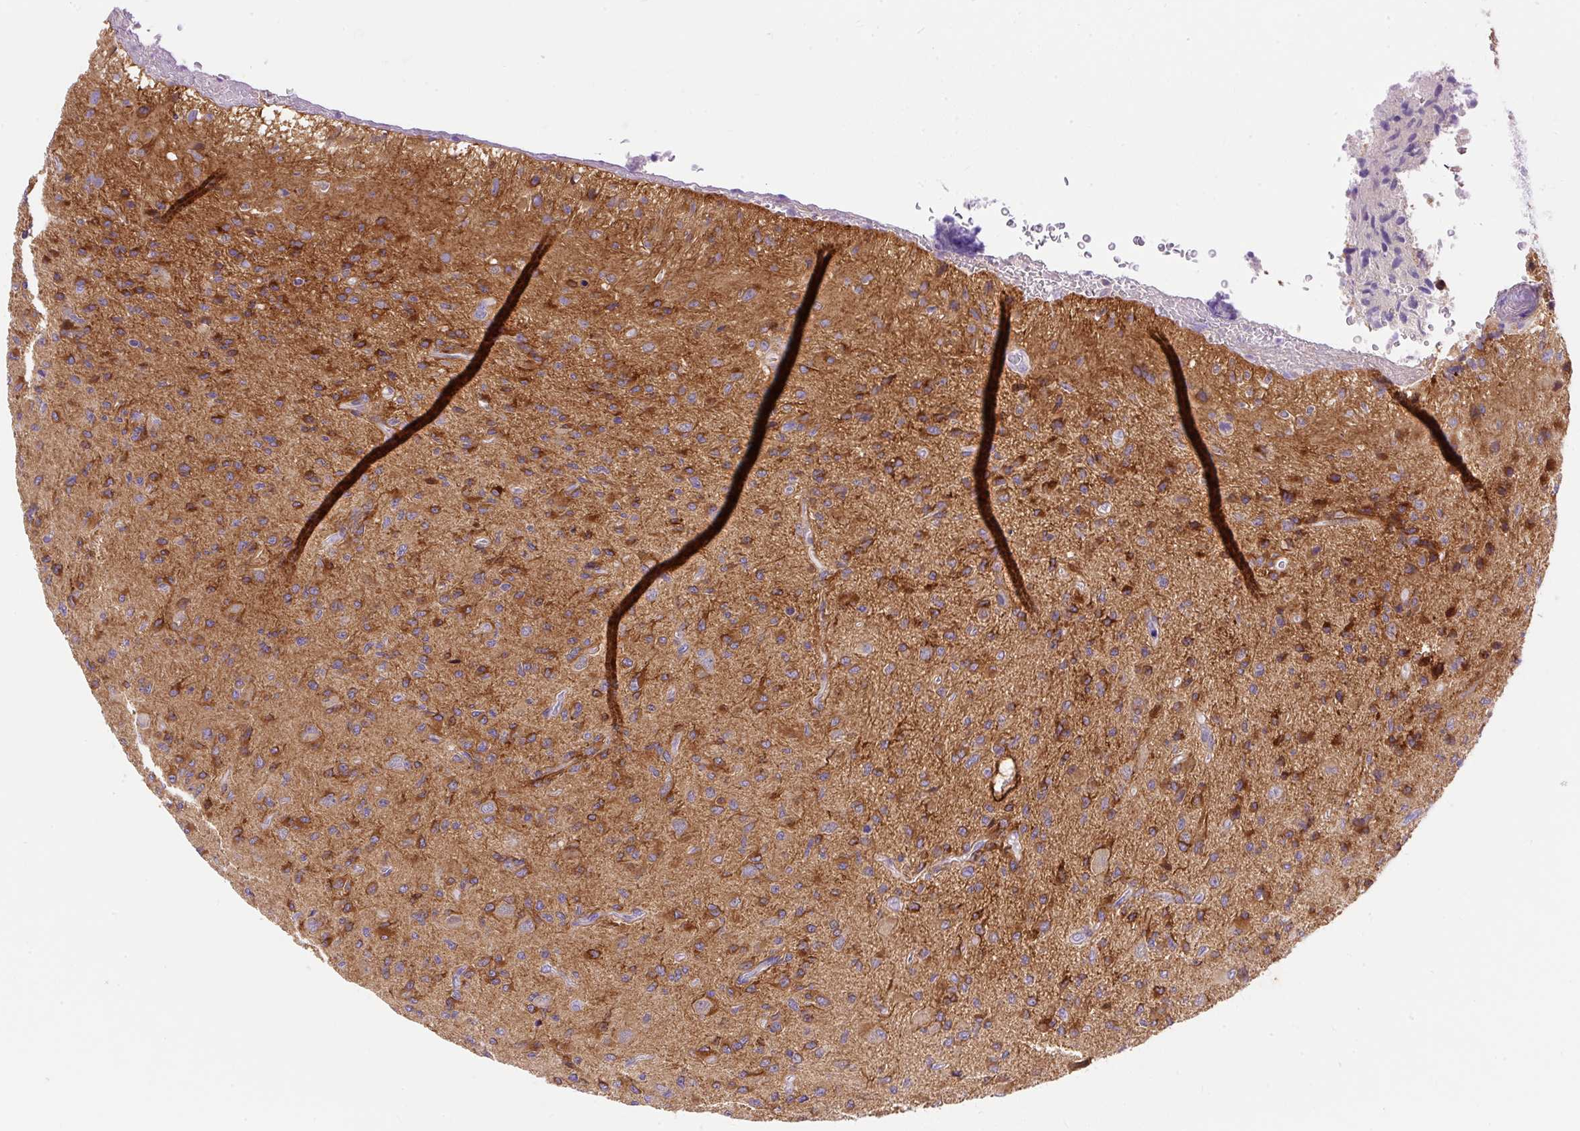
{"staining": {"intensity": "moderate", "quantity": ">75%", "location": "cytoplasmic/membranous"}, "tissue": "glioma", "cell_type": "Tumor cells", "image_type": "cancer", "snomed": [{"axis": "morphology", "description": "Glioma, malignant, High grade"}, {"axis": "topography", "description": "Brain"}], "caption": "Immunohistochemistry (IHC) image of malignant high-grade glioma stained for a protein (brown), which exhibits medium levels of moderate cytoplasmic/membranous positivity in approximately >75% of tumor cells.", "gene": "OR4K15", "patient": {"sex": "male", "age": 36}}